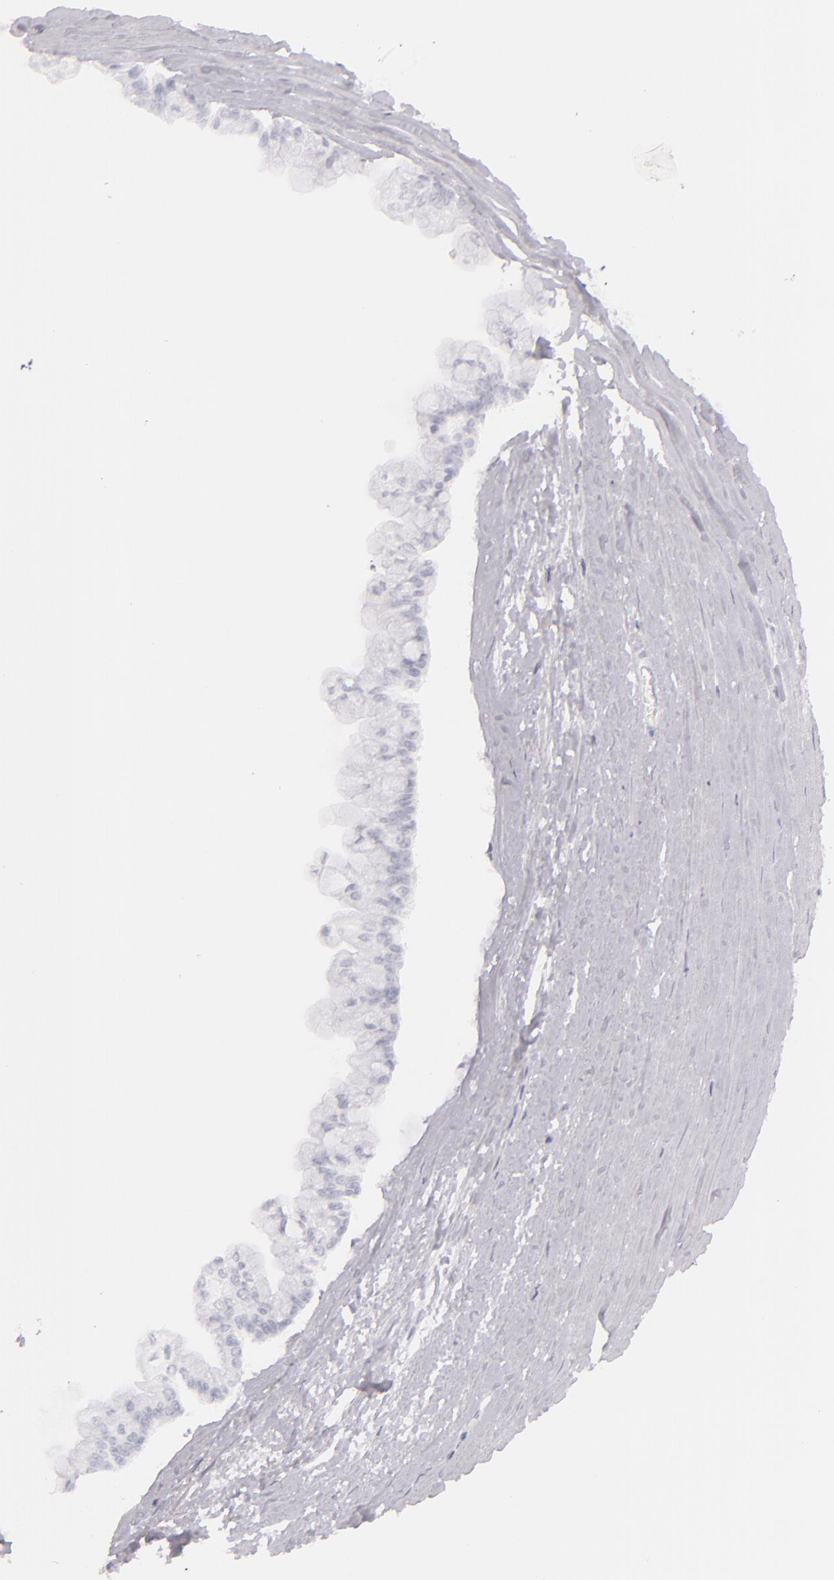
{"staining": {"intensity": "negative", "quantity": "none", "location": "none"}, "tissue": "liver cancer", "cell_type": "Tumor cells", "image_type": "cancer", "snomed": [{"axis": "morphology", "description": "Cholangiocarcinoma"}, {"axis": "topography", "description": "Liver"}], "caption": "Liver cancer (cholangiocarcinoma) was stained to show a protein in brown. There is no significant expression in tumor cells.", "gene": "FLG", "patient": {"sex": "female", "age": 79}}